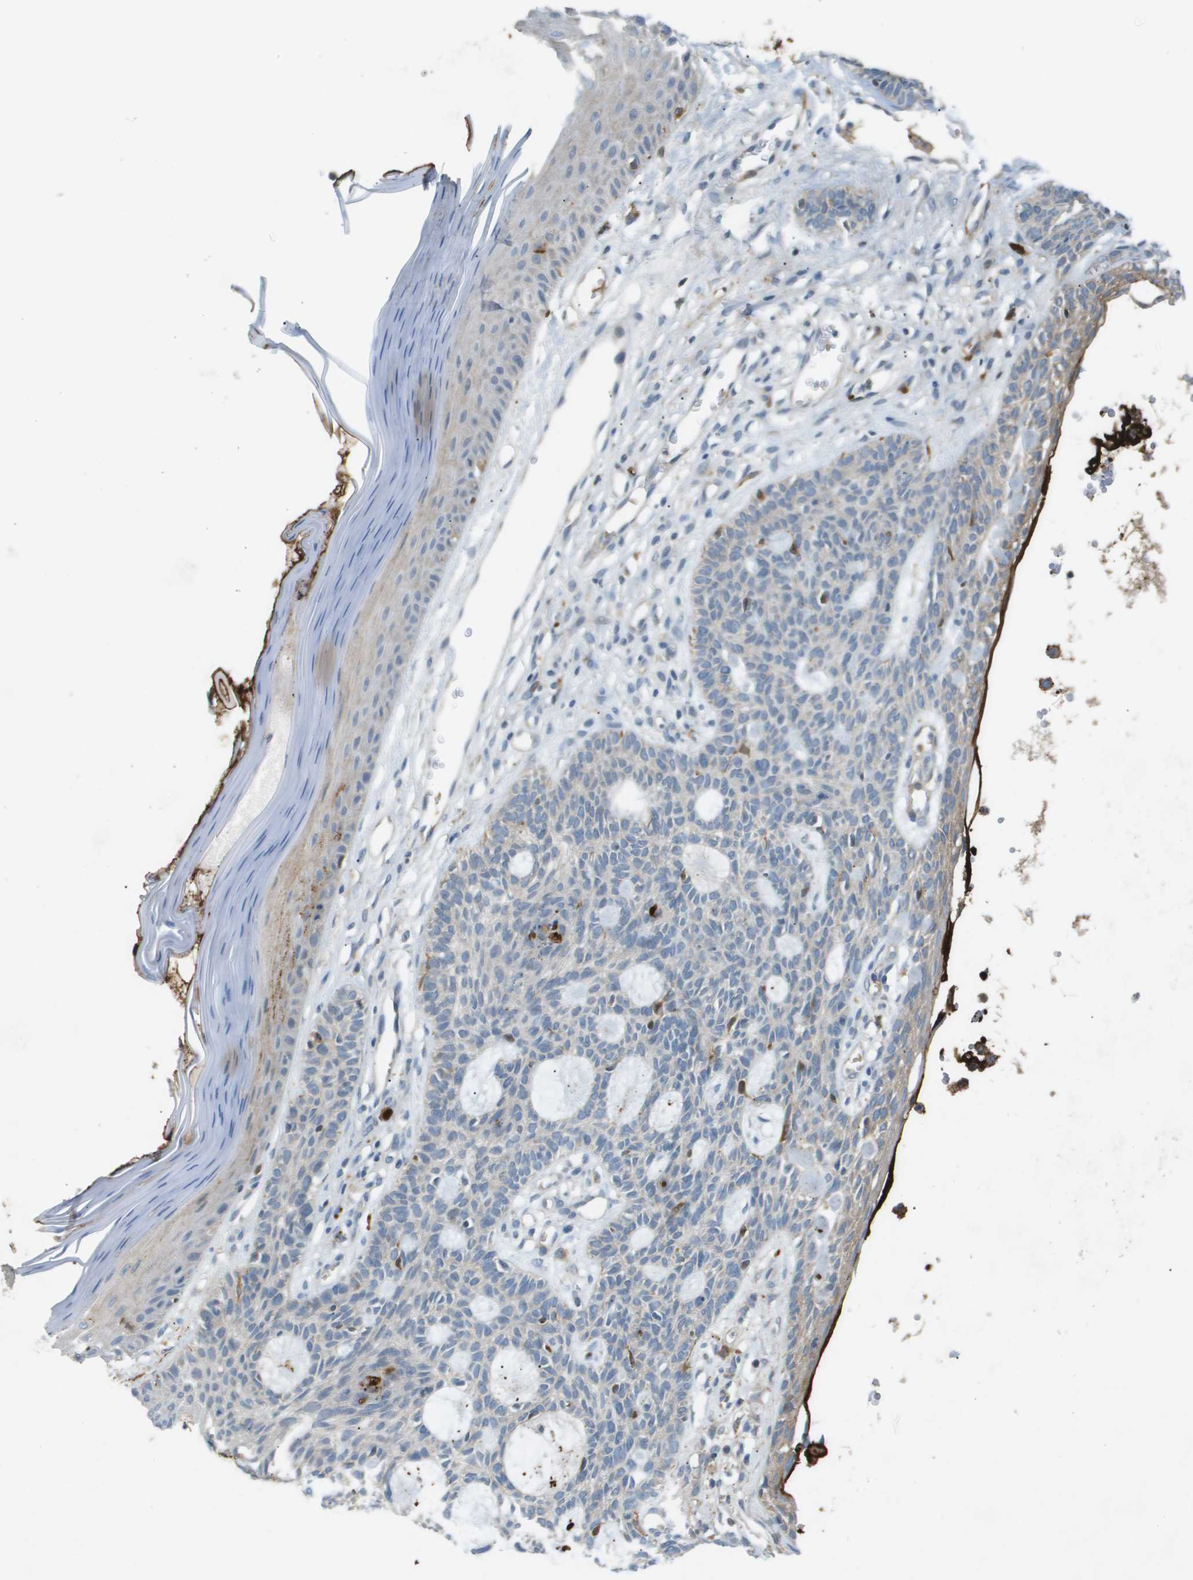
{"staining": {"intensity": "negative", "quantity": "none", "location": "none"}, "tissue": "skin cancer", "cell_type": "Tumor cells", "image_type": "cancer", "snomed": [{"axis": "morphology", "description": "Basal cell carcinoma"}, {"axis": "topography", "description": "Skin"}], "caption": "High power microscopy histopathology image of an immunohistochemistry (IHC) micrograph of skin cancer (basal cell carcinoma), revealing no significant staining in tumor cells.", "gene": "VTN", "patient": {"sex": "male", "age": 67}}